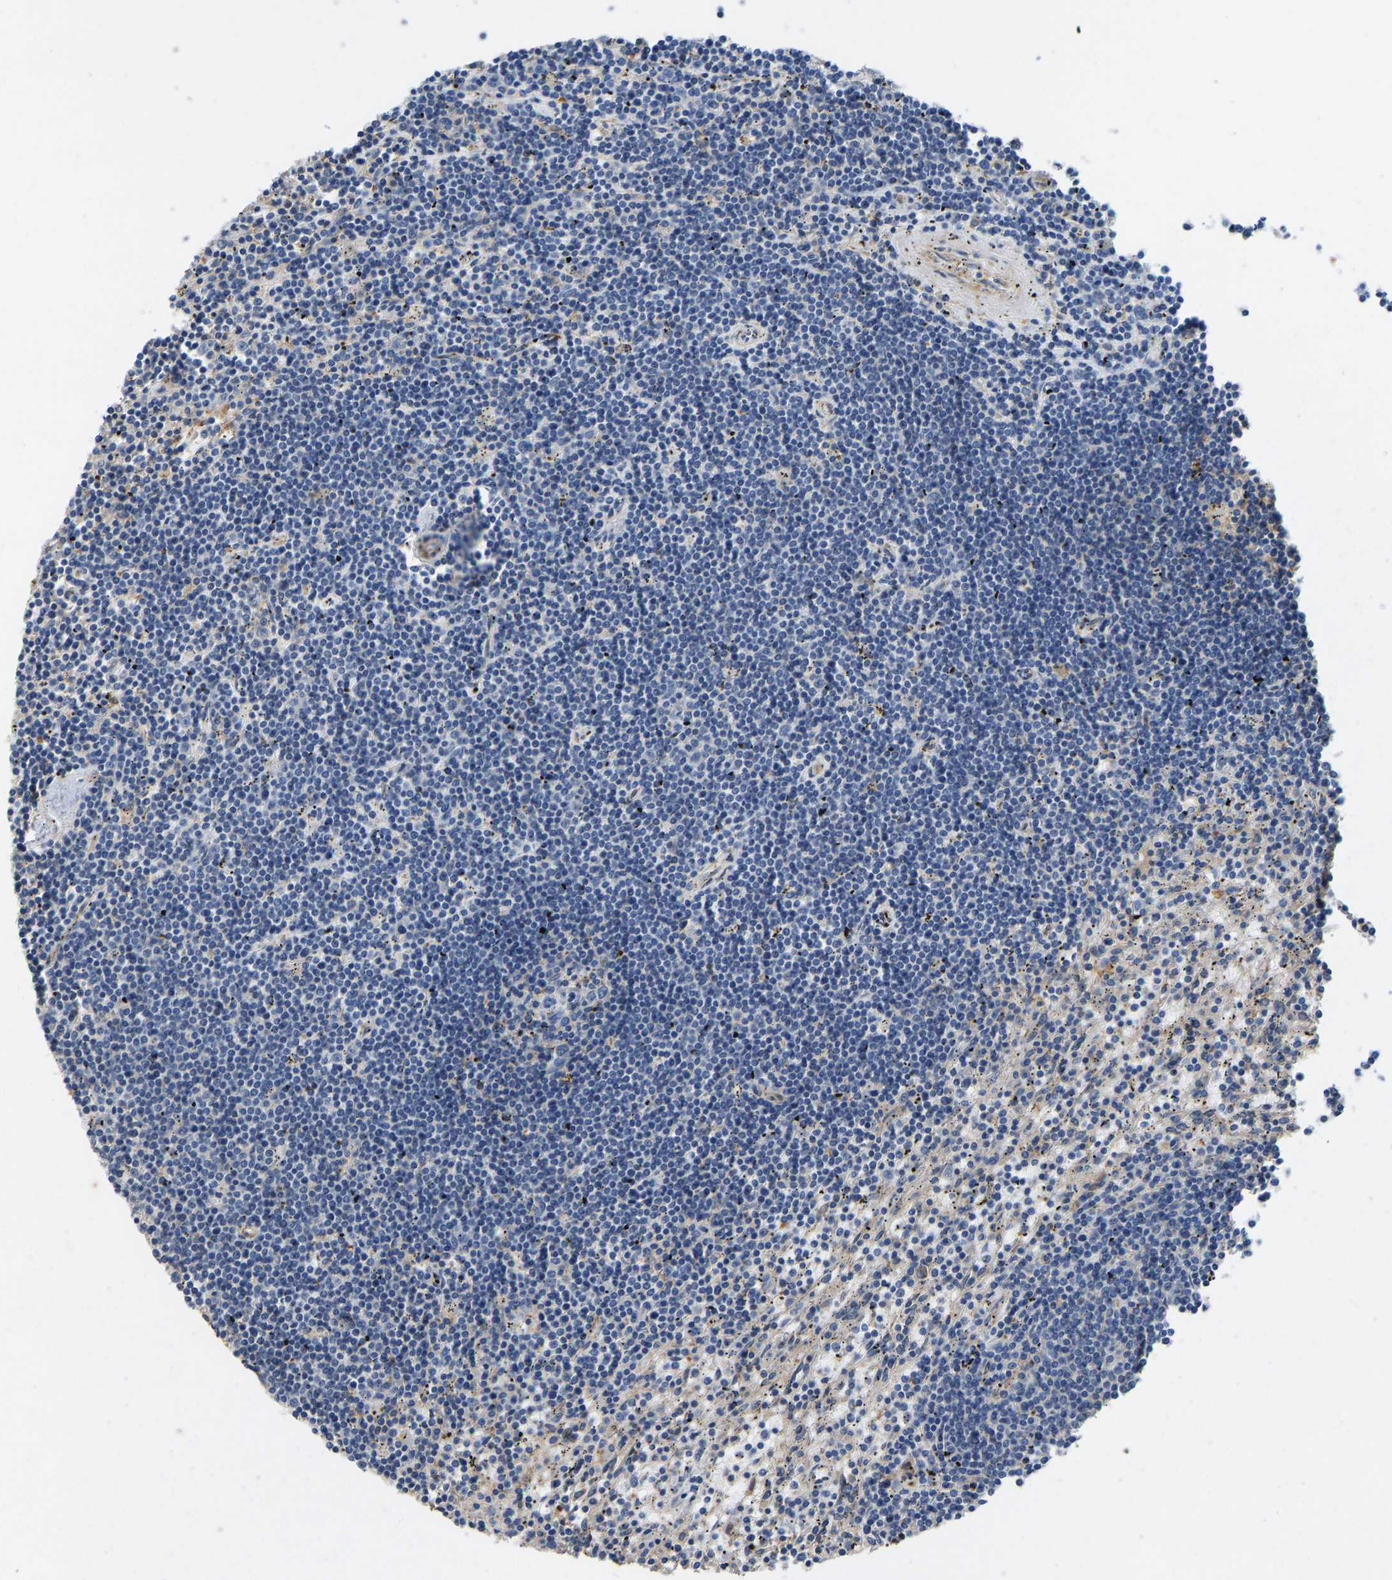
{"staining": {"intensity": "negative", "quantity": "none", "location": "none"}, "tissue": "lymphoma", "cell_type": "Tumor cells", "image_type": "cancer", "snomed": [{"axis": "morphology", "description": "Malignant lymphoma, non-Hodgkin's type, Low grade"}, {"axis": "topography", "description": "Spleen"}], "caption": "The image displays no staining of tumor cells in lymphoma. (Stains: DAB immunohistochemistry (IHC) with hematoxylin counter stain, Microscopy: brightfield microscopy at high magnification).", "gene": "ELMO2", "patient": {"sex": "male", "age": 76}}